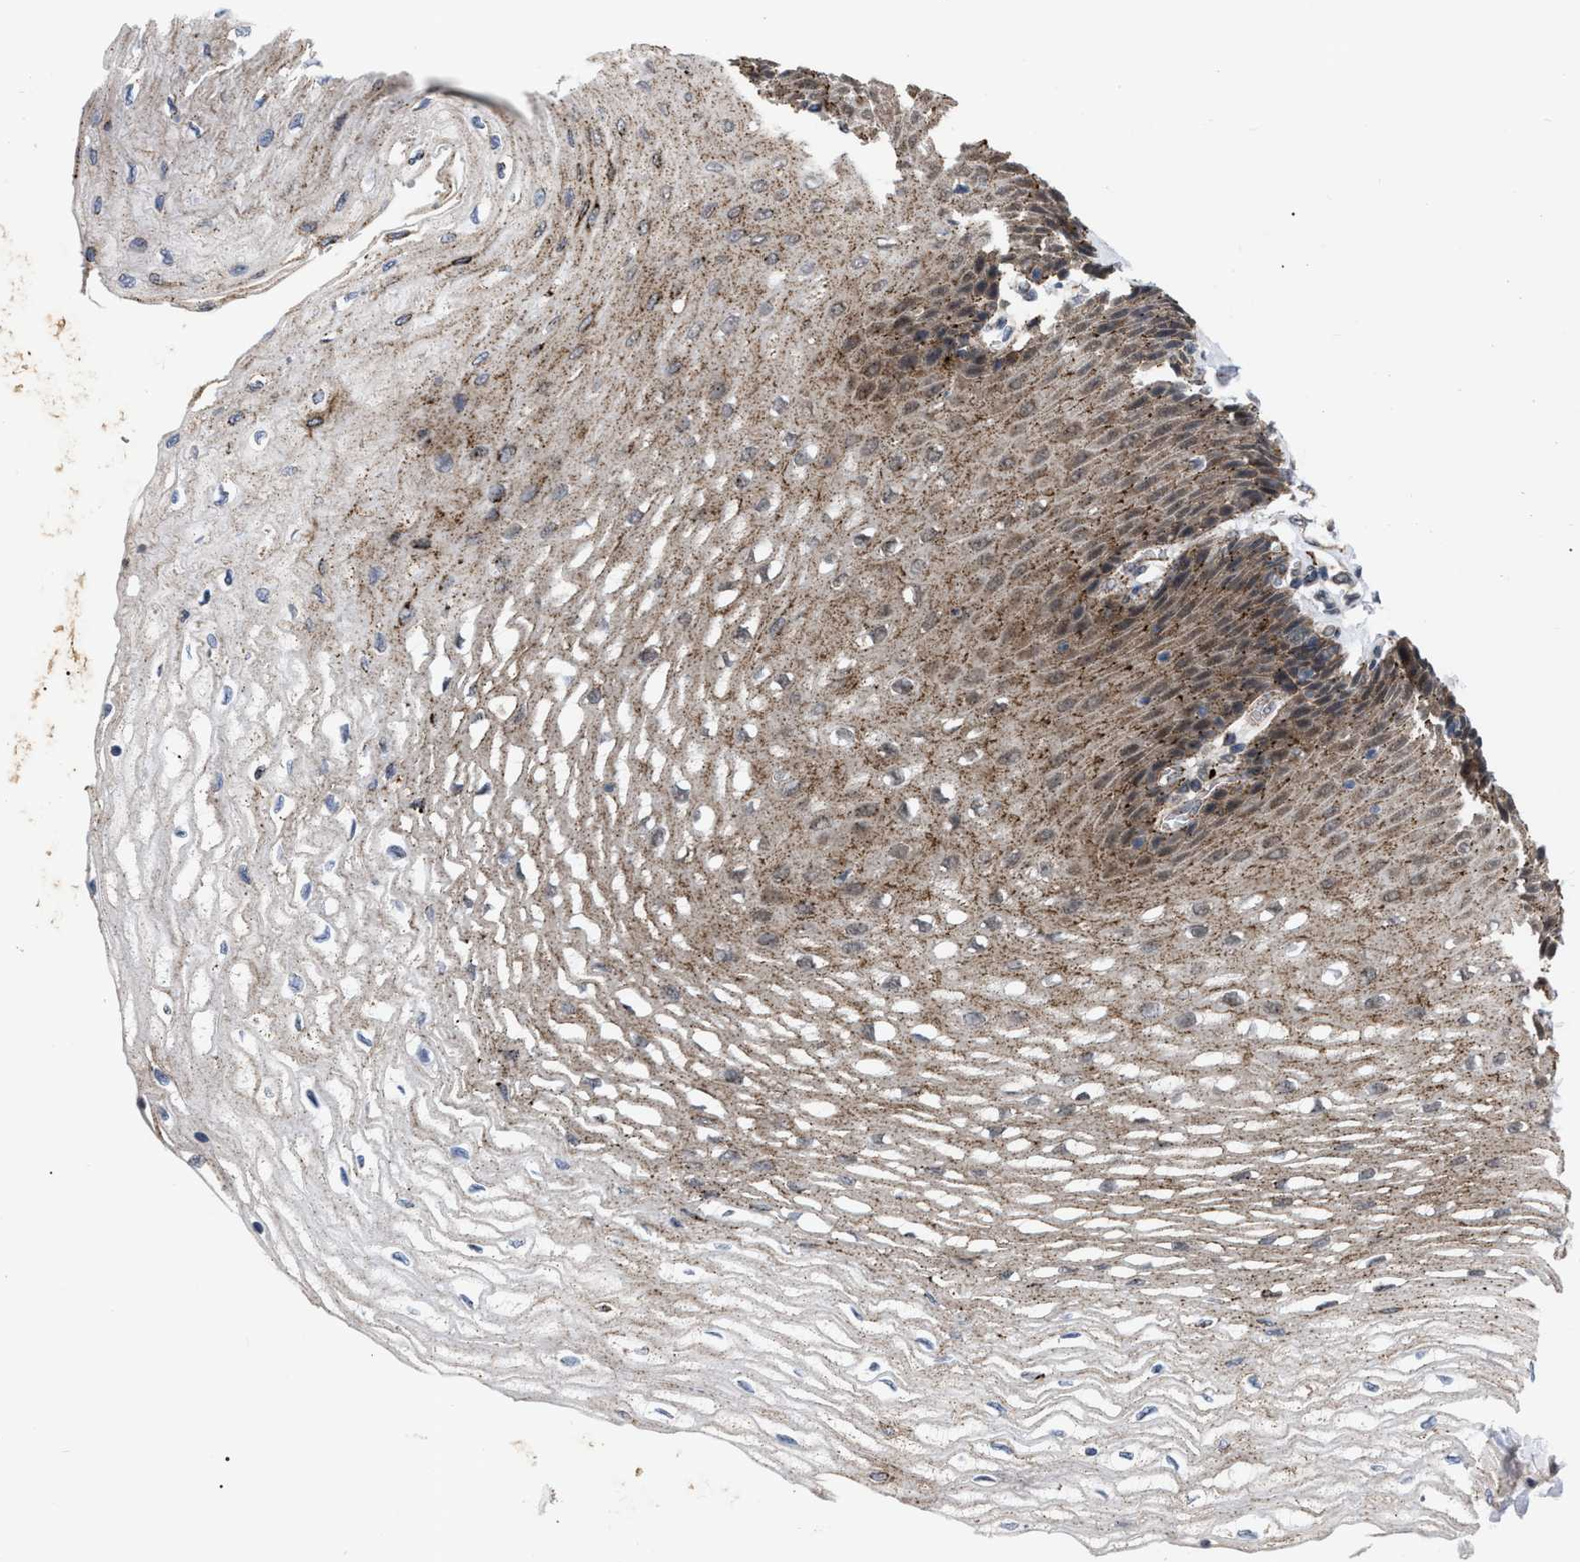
{"staining": {"intensity": "moderate", "quantity": ">75%", "location": "cytoplasmic/membranous"}, "tissue": "esophagus", "cell_type": "Squamous epithelial cells", "image_type": "normal", "snomed": [{"axis": "morphology", "description": "Normal tissue, NOS"}, {"axis": "topography", "description": "Esophagus"}], "caption": "High-magnification brightfield microscopy of benign esophagus stained with DAB (3,3'-diaminobenzidine) (brown) and counterstained with hematoxylin (blue). squamous epithelial cells exhibit moderate cytoplasmic/membranous positivity is present in about>75% of cells. Ihc stains the protein in brown and the nuclei are stained blue.", "gene": "UPF1", "patient": {"sex": "female", "age": 72}}